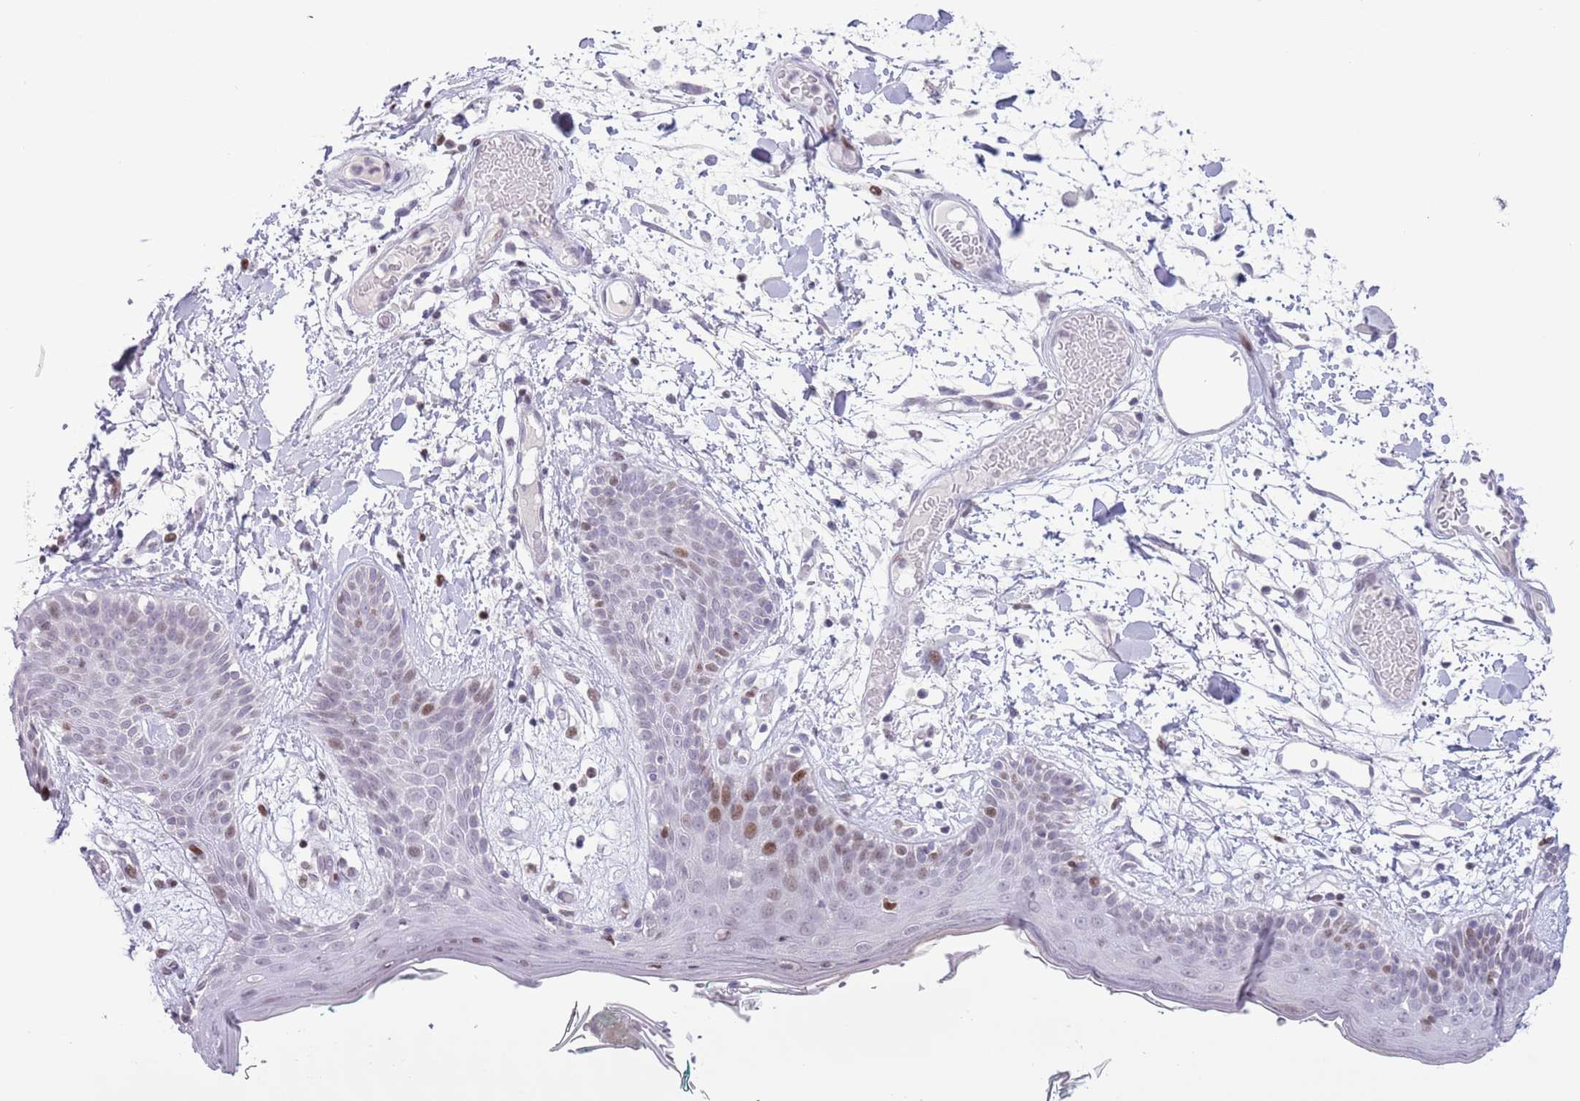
{"staining": {"intensity": "weak", "quantity": ">75%", "location": "nuclear"}, "tissue": "skin", "cell_type": "Fibroblasts", "image_type": "normal", "snomed": [{"axis": "morphology", "description": "Normal tissue, NOS"}, {"axis": "topography", "description": "Skin"}], "caption": "Immunohistochemistry (IHC) staining of benign skin, which demonstrates low levels of weak nuclear staining in approximately >75% of fibroblasts indicating weak nuclear protein expression. The staining was performed using DAB (3,3'-diaminobenzidine) (brown) for protein detection and nuclei were counterstained in hematoxylin (blue).", "gene": "MFSD10", "patient": {"sex": "male", "age": 79}}